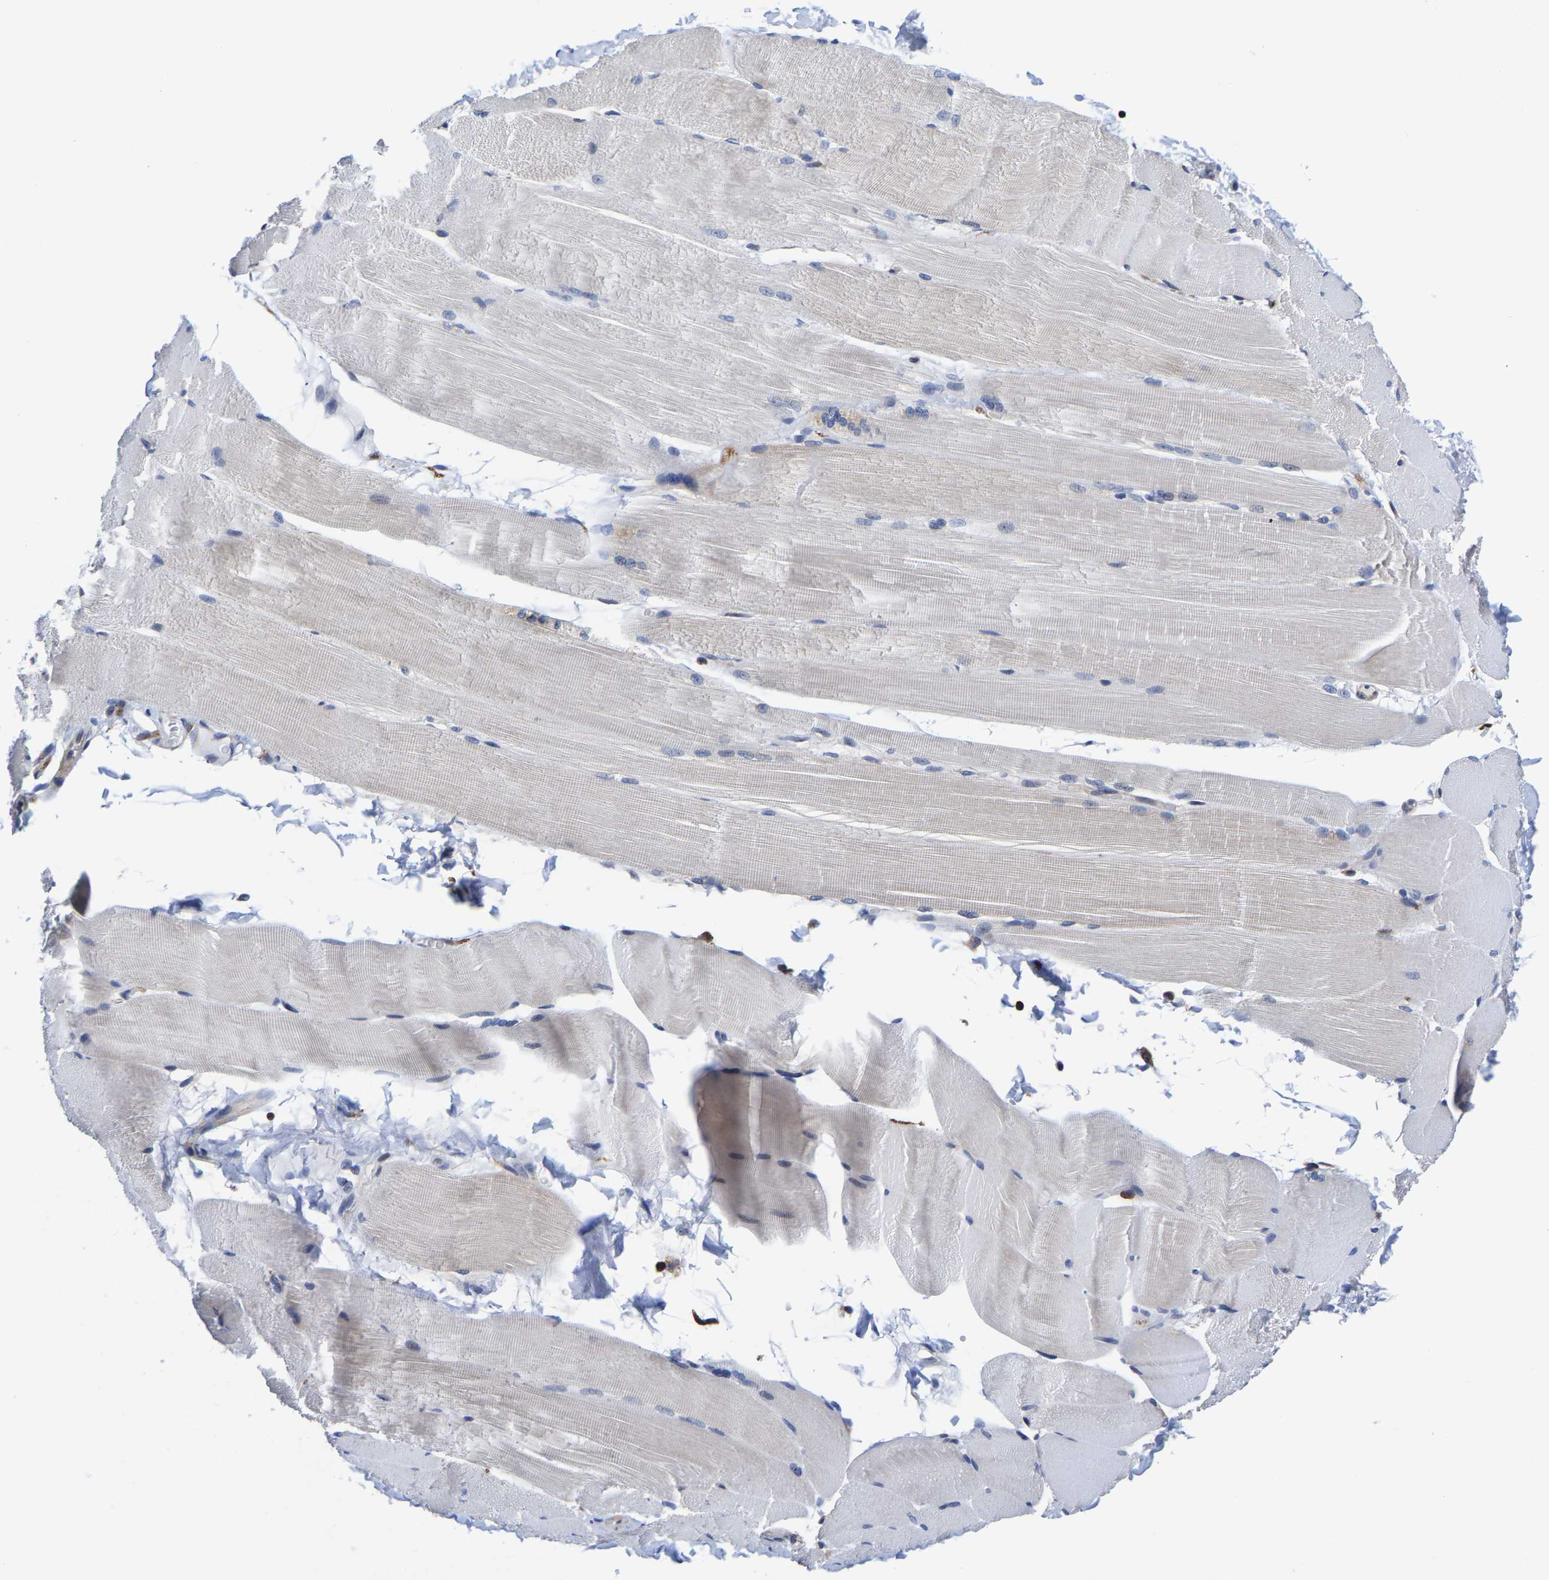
{"staining": {"intensity": "negative", "quantity": "none", "location": "none"}, "tissue": "skeletal muscle", "cell_type": "Myocytes", "image_type": "normal", "snomed": [{"axis": "morphology", "description": "Normal tissue, NOS"}, {"axis": "topography", "description": "Skin"}, {"axis": "topography", "description": "Skeletal muscle"}], "caption": "This is an immunohistochemistry (IHC) micrograph of unremarkable skeletal muscle. There is no staining in myocytes.", "gene": "PFKFB3", "patient": {"sex": "male", "age": 83}}